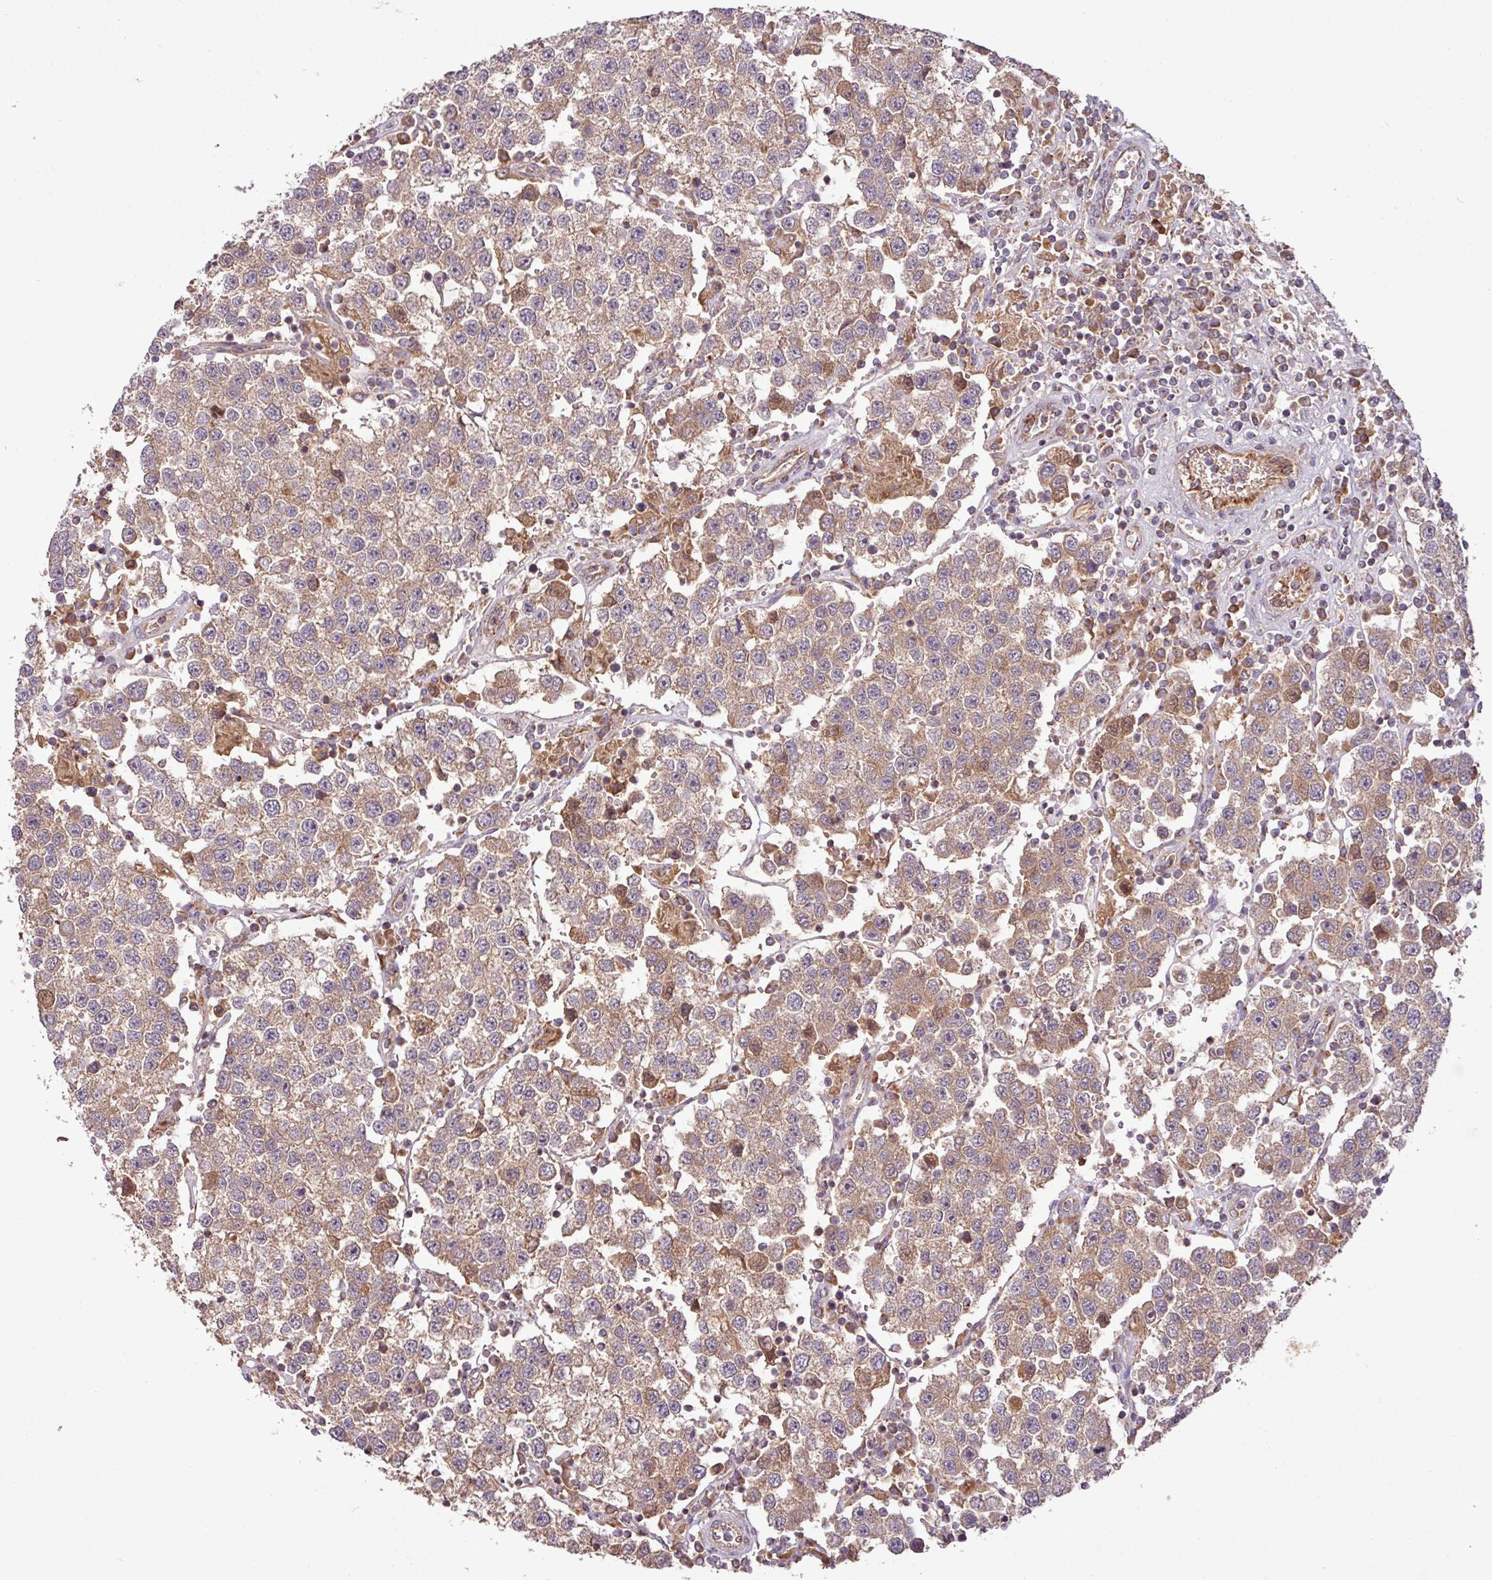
{"staining": {"intensity": "moderate", "quantity": ">75%", "location": "cytoplasmic/membranous,nuclear"}, "tissue": "testis cancer", "cell_type": "Tumor cells", "image_type": "cancer", "snomed": [{"axis": "morphology", "description": "Seminoma, NOS"}, {"axis": "topography", "description": "Testis"}], "caption": "Testis cancer stained for a protein shows moderate cytoplasmic/membranous and nuclear positivity in tumor cells.", "gene": "YPEL3", "patient": {"sex": "male", "age": 37}}